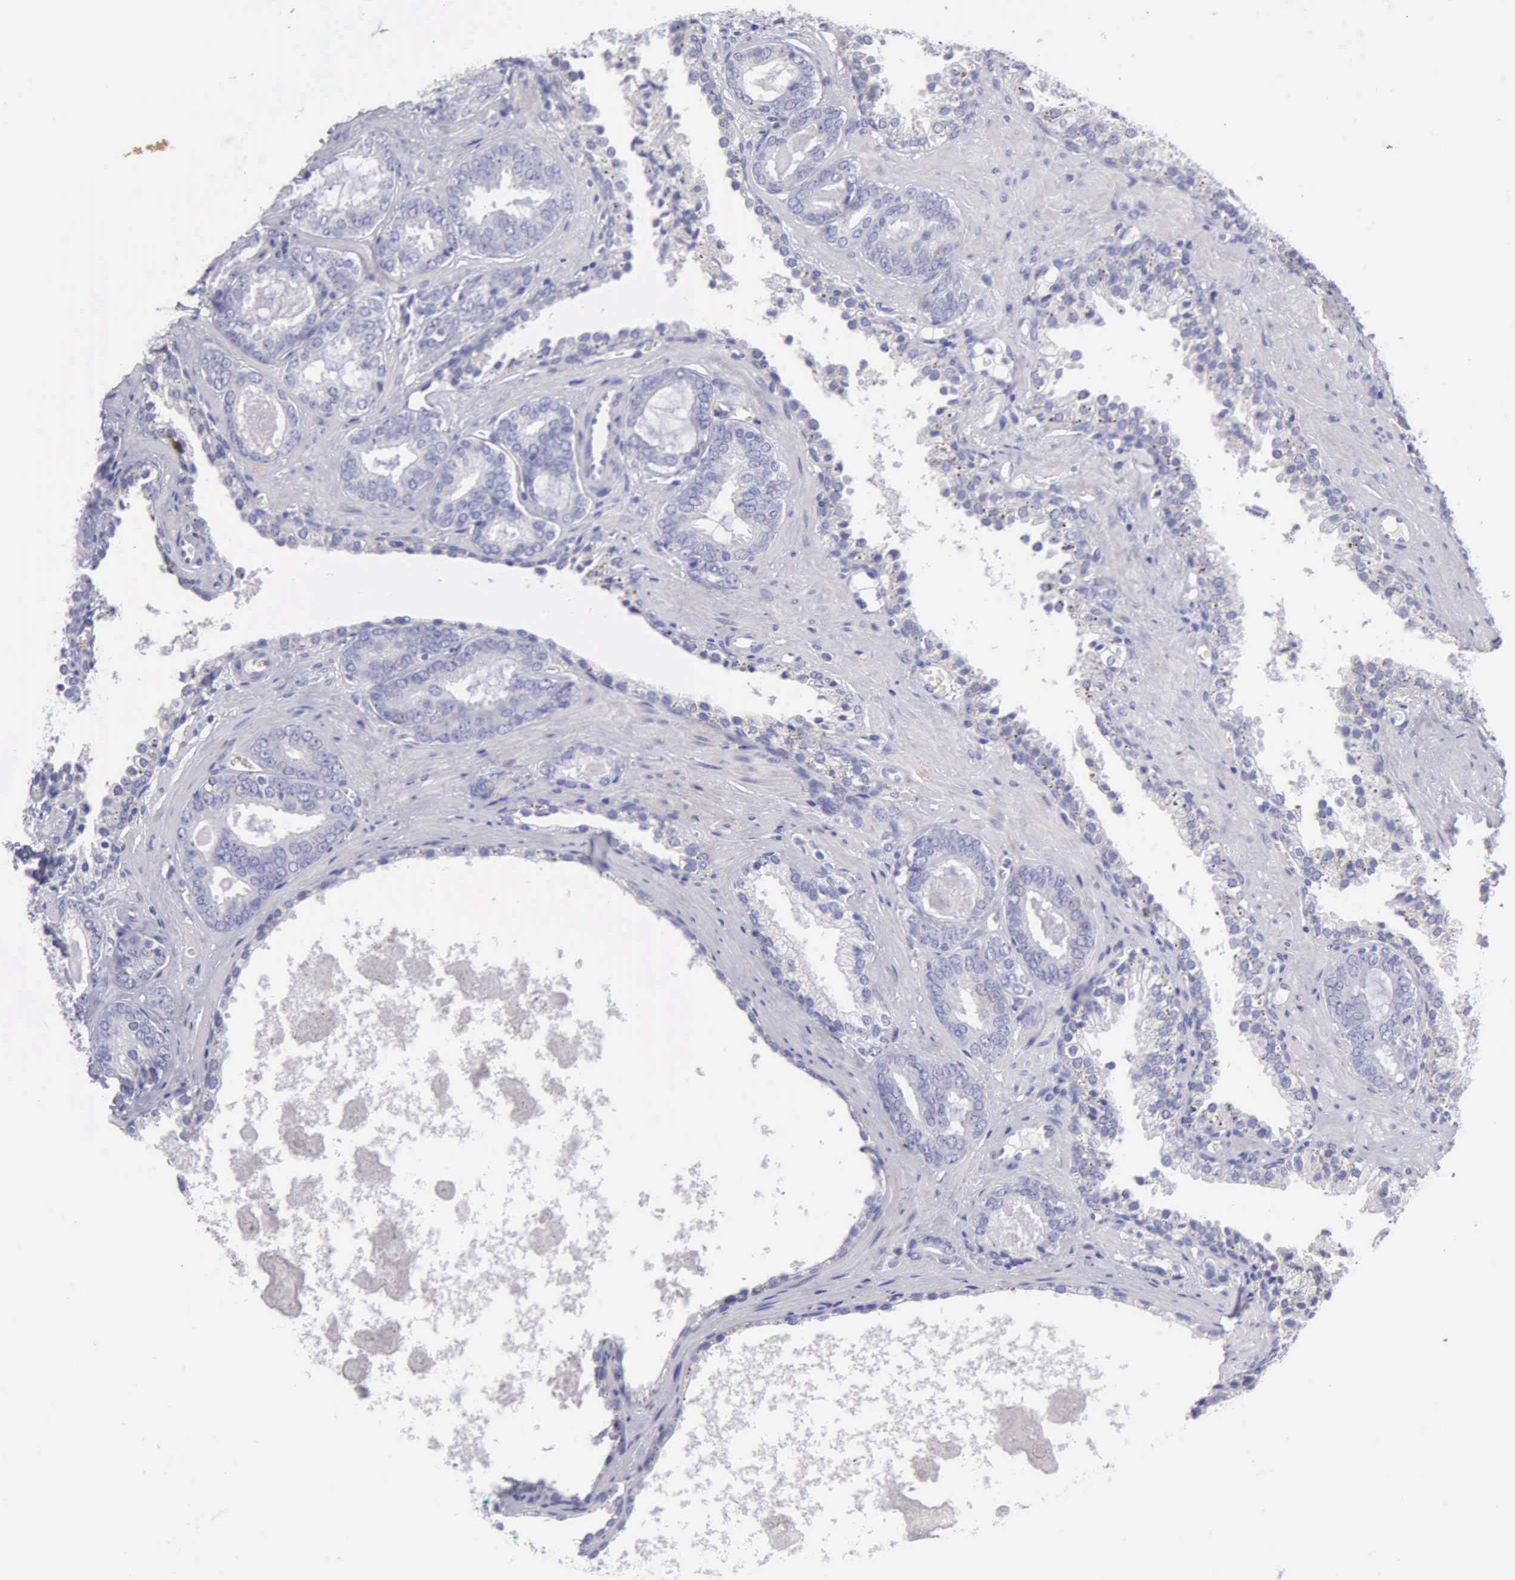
{"staining": {"intensity": "negative", "quantity": "none", "location": "none"}, "tissue": "prostate cancer", "cell_type": "Tumor cells", "image_type": "cancer", "snomed": [{"axis": "morphology", "description": "Adenocarcinoma, Medium grade"}, {"axis": "topography", "description": "Prostate"}], "caption": "The immunohistochemistry histopathology image has no significant expression in tumor cells of prostate cancer (adenocarcinoma (medium-grade)) tissue.", "gene": "TYRP1", "patient": {"sex": "male", "age": 64}}